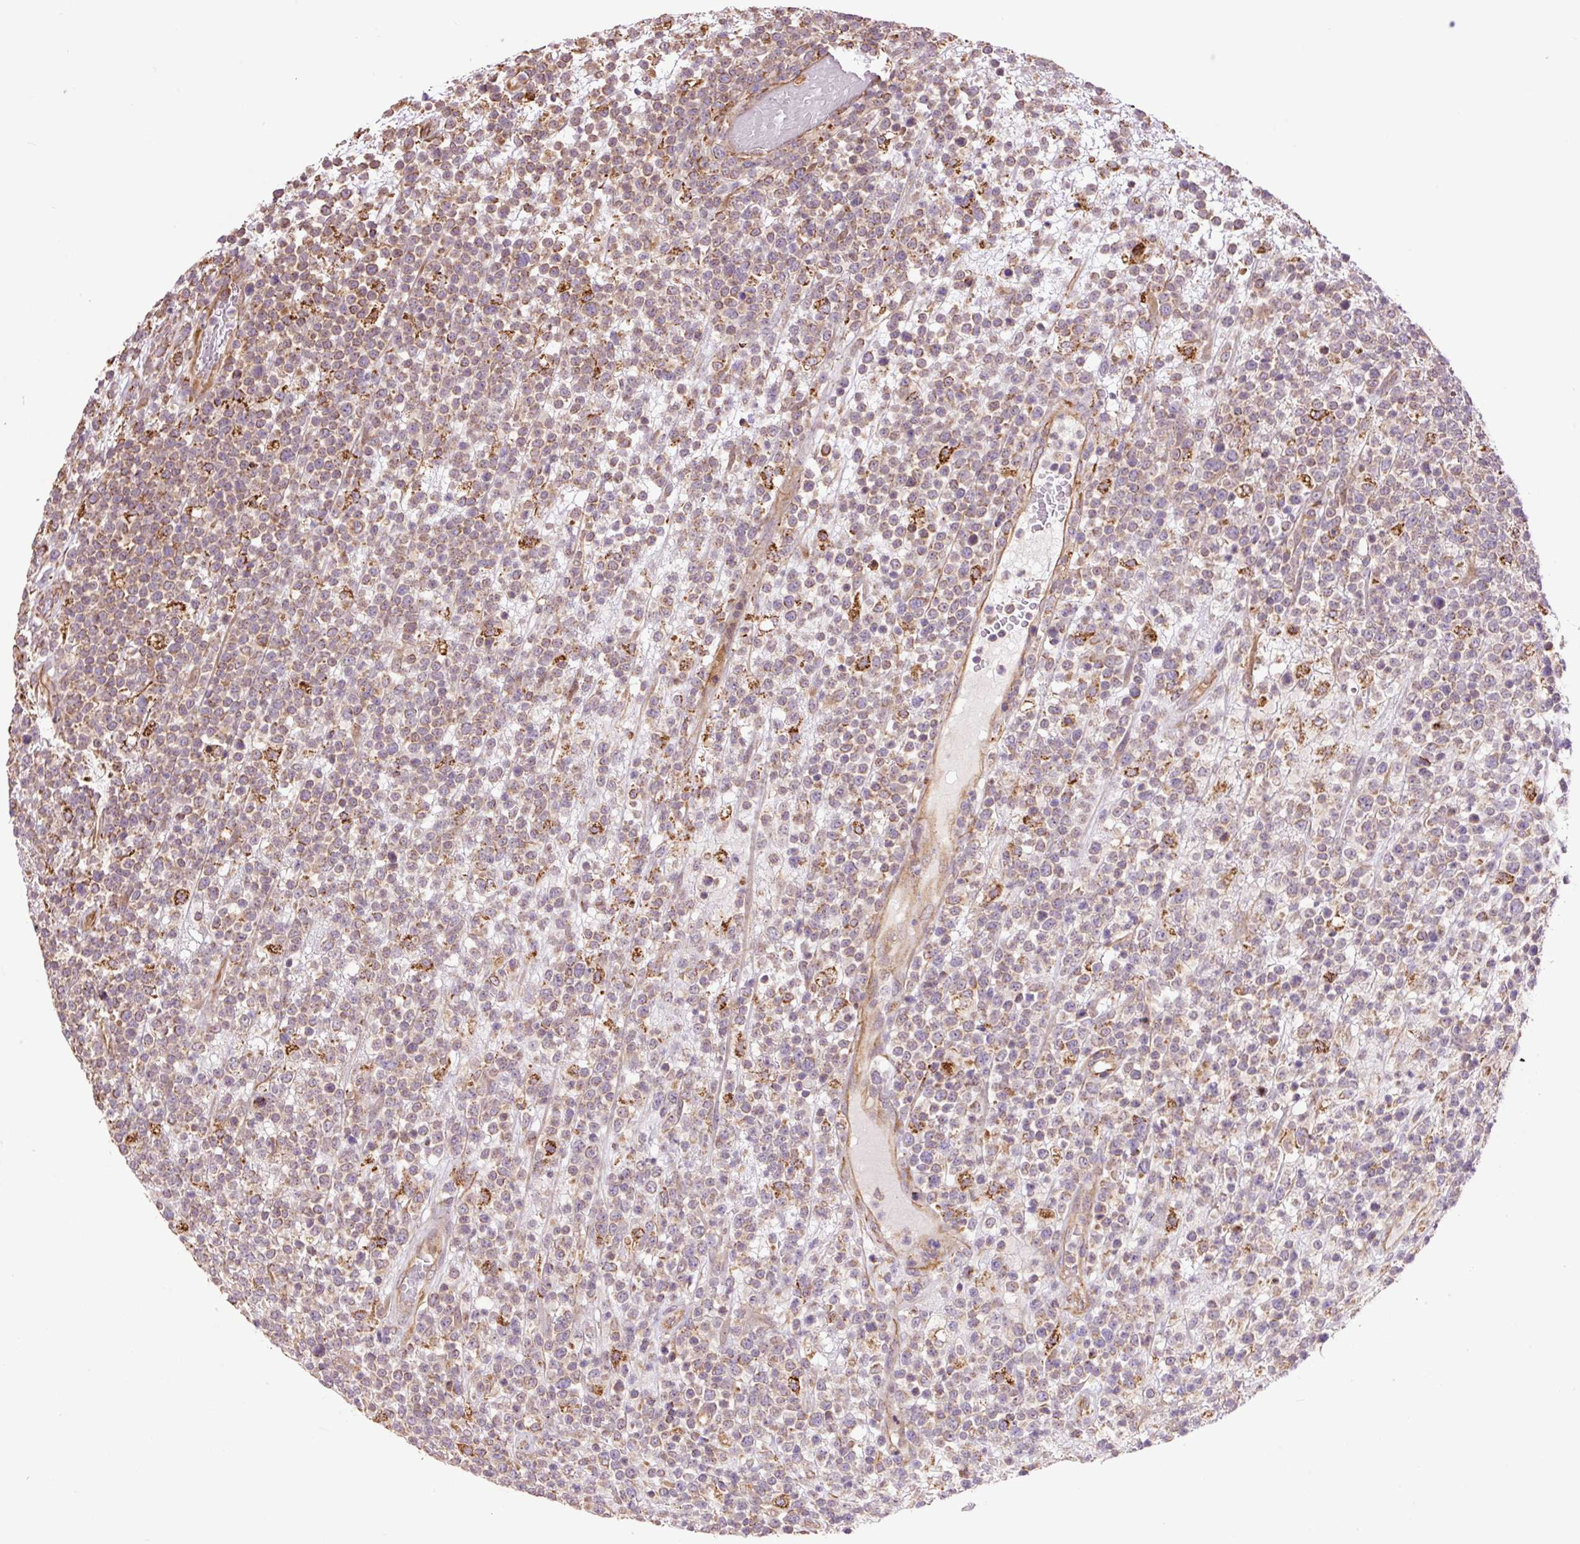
{"staining": {"intensity": "weak", "quantity": "25%-75%", "location": "cytoplasmic/membranous"}, "tissue": "lymphoma", "cell_type": "Tumor cells", "image_type": "cancer", "snomed": [{"axis": "morphology", "description": "Malignant lymphoma, non-Hodgkin's type, High grade"}, {"axis": "topography", "description": "Colon"}], "caption": "Lymphoma stained for a protein (brown) displays weak cytoplasmic/membranous positive staining in approximately 25%-75% of tumor cells.", "gene": "PCK2", "patient": {"sex": "female", "age": 53}}